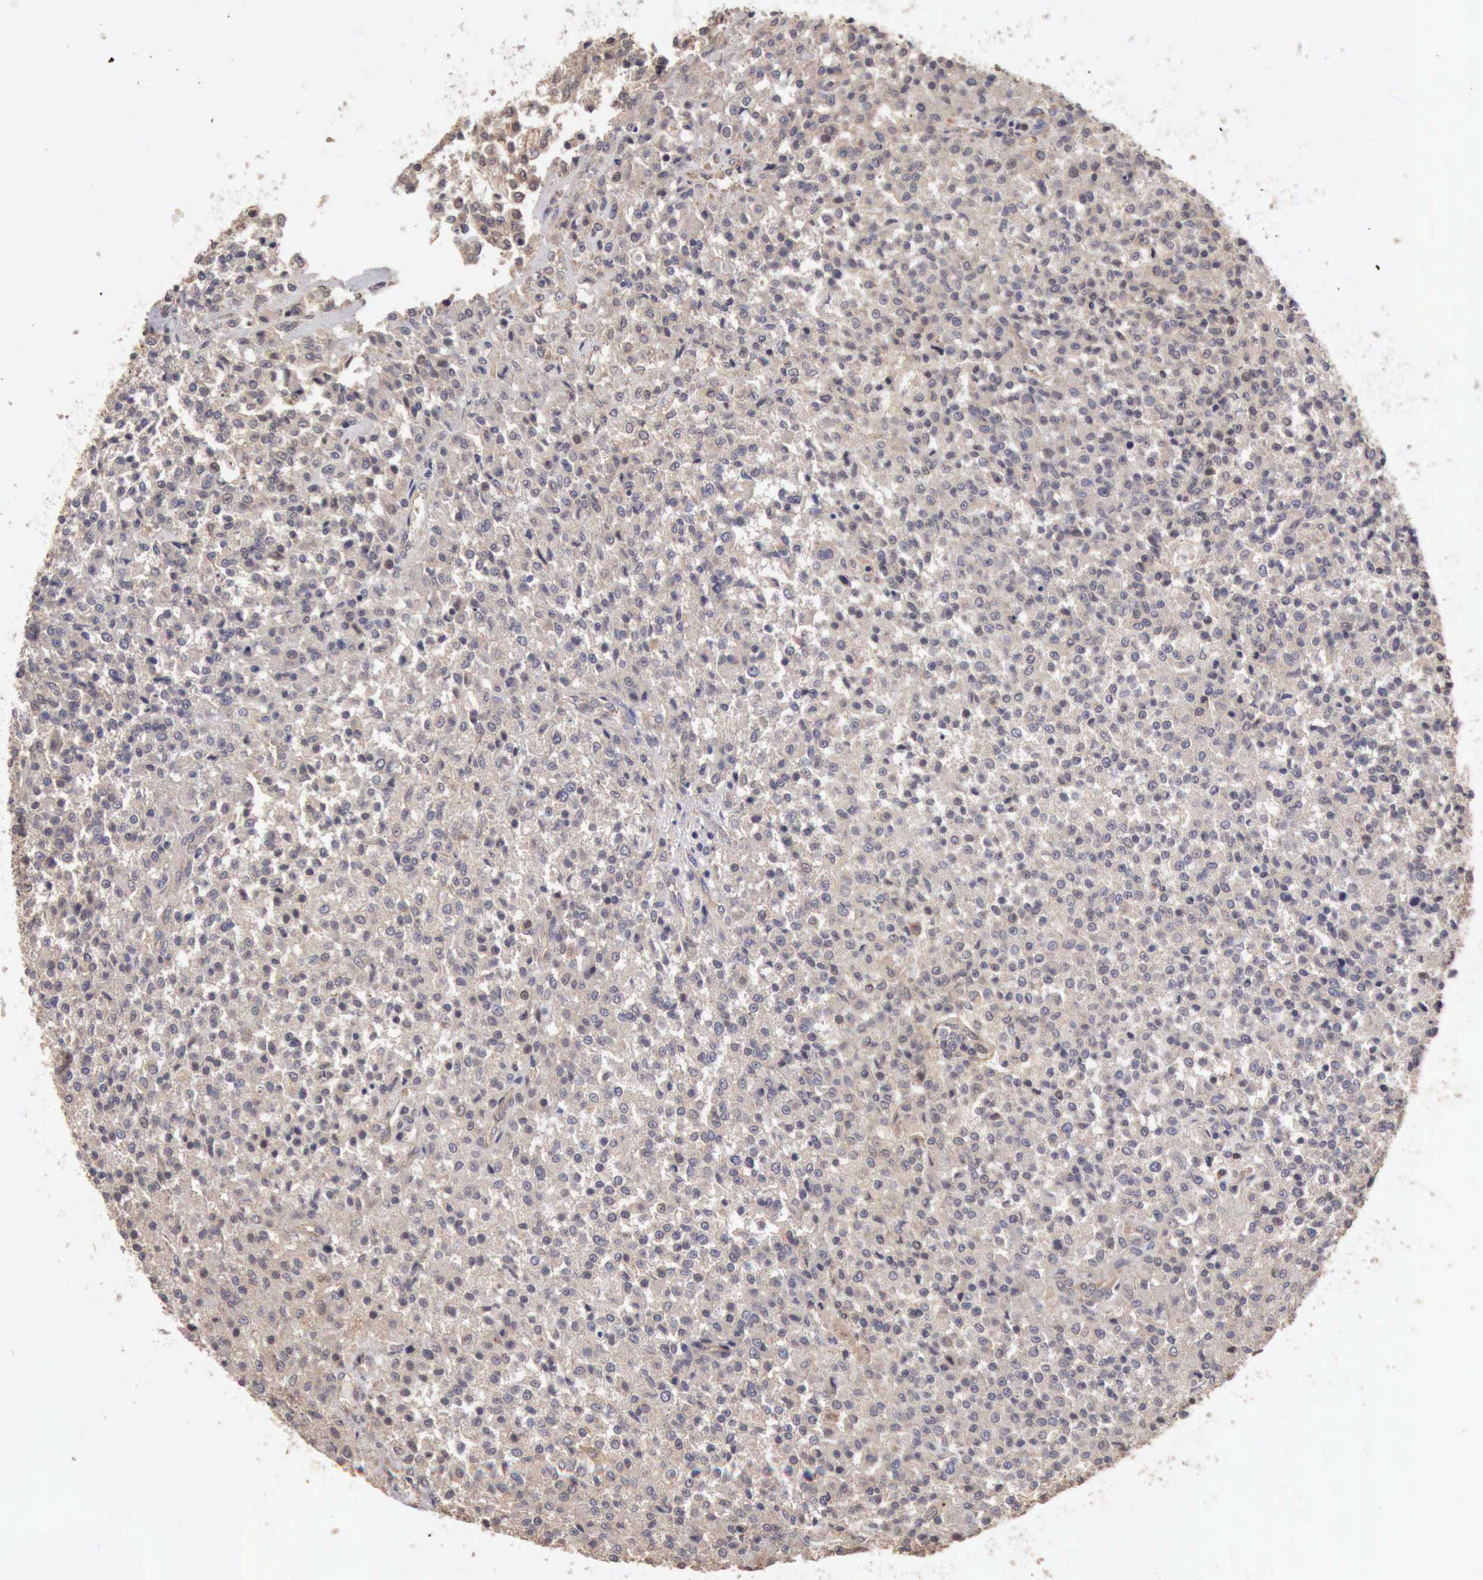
{"staining": {"intensity": "negative", "quantity": "none", "location": "none"}, "tissue": "testis cancer", "cell_type": "Tumor cells", "image_type": "cancer", "snomed": [{"axis": "morphology", "description": "Seminoma, NOS"}, {"axis": "topography", "description": "Testis"}], "caption": "The immunohistochemistry (IHC) micrograph has no significant staining in tumor cells of testis cancer tissue. (Immunohistochemistry (ihc), brightfield microscopy, high magnification).", "gene": "BMX", "patient": {"sex": "male", "age": 59}}